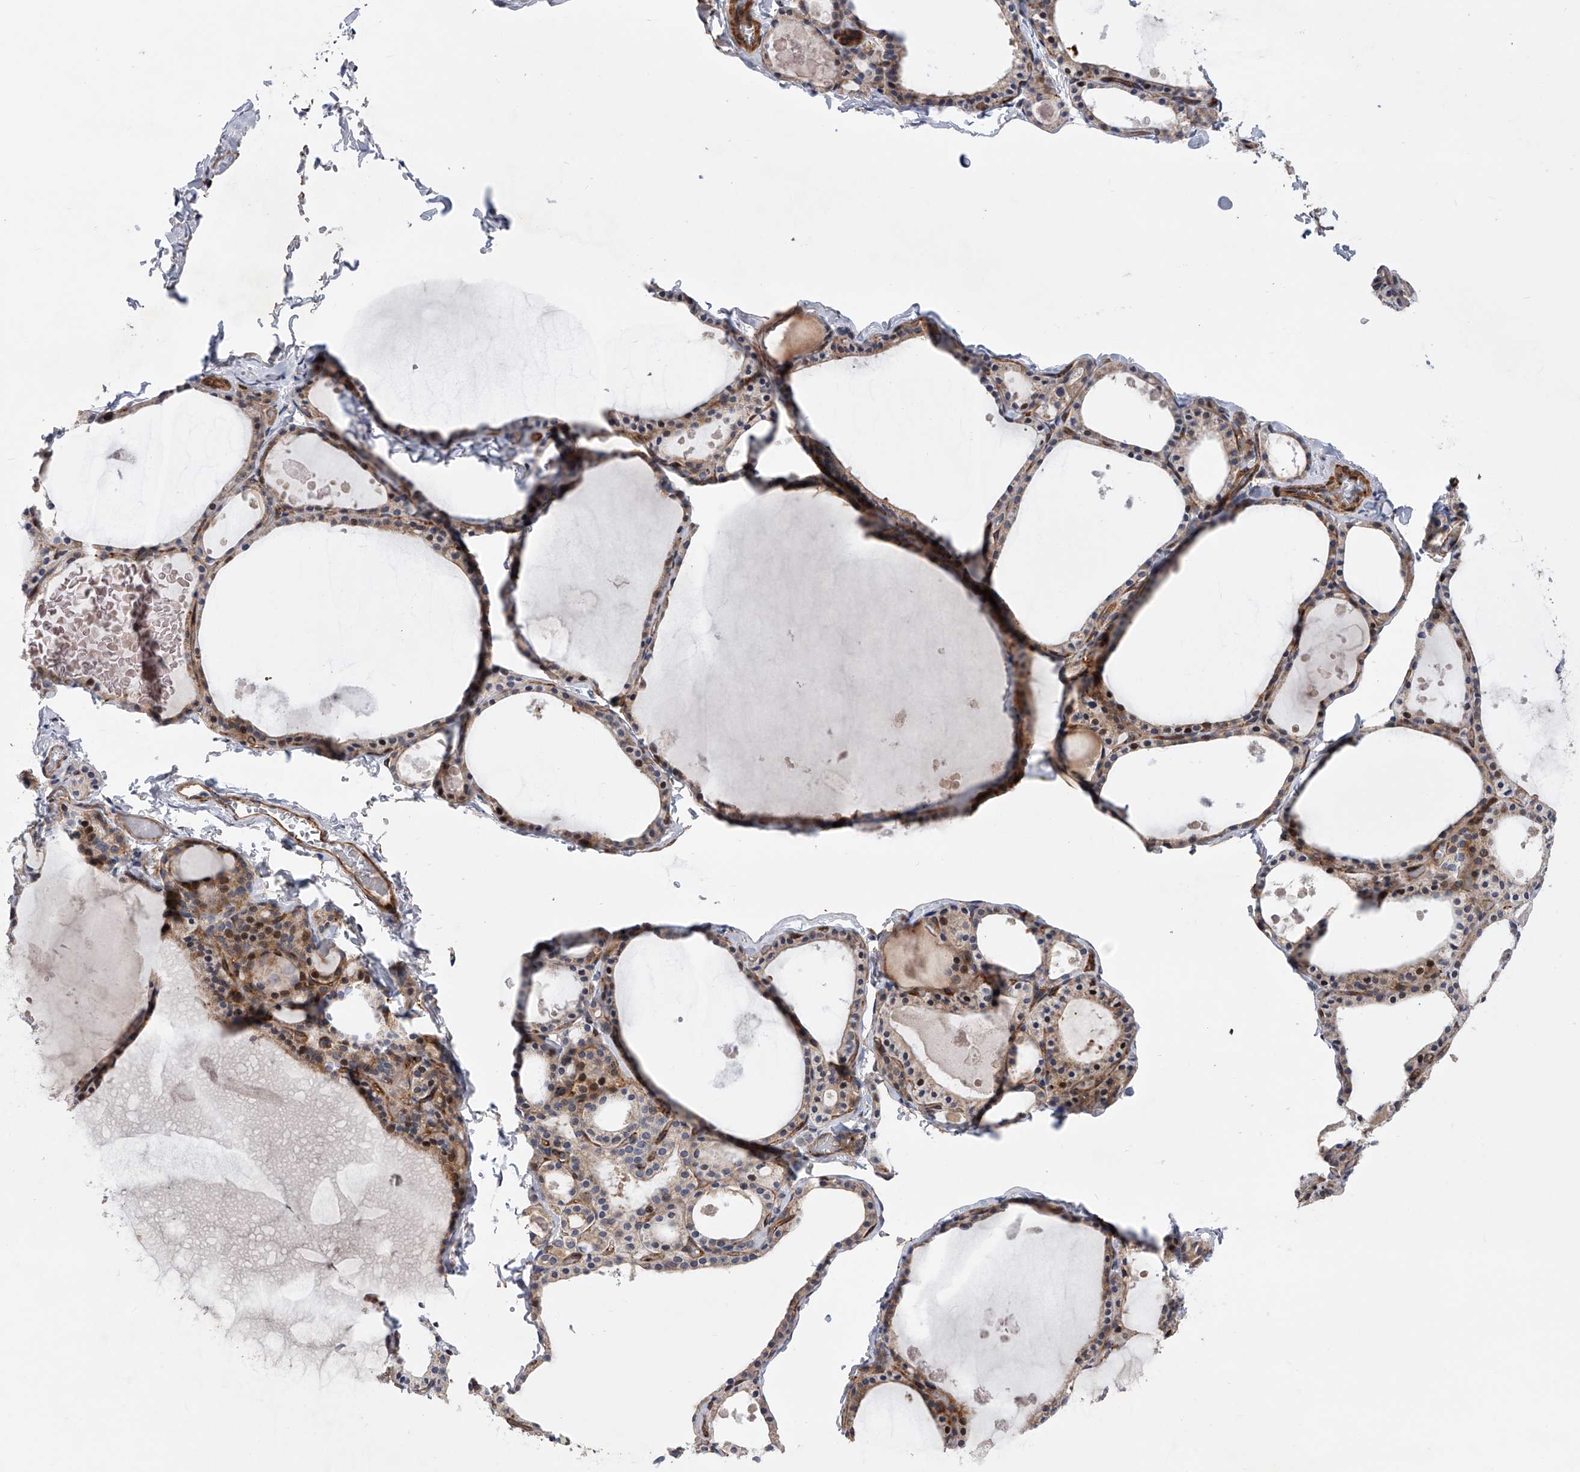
{"staining": {"intensity": "moderate", "quantity": ">75%", "location": "cytoplasmic/membranous"}, "tissue": "thyroid gland", "cell_type": "Glandular cells", "image_type": "normal", "snomed": [{"axis": "morphology", "description": "Normal tissue, NOS"}, {"axis": "topography", "description": "Thyroid gland"}], "caption": "DAB (3,3'-diaminobenzidine) immunohistochemical staining of unremarkable human thyroid gland exhibits moderate cytoplasmic/membranous protein positivity in approximately >75% of glandular cells. (Brightfield microscopy of DAB IHC at high magnification).", "gene": "PDSS2", "patient": {"sex": "male", "age": 56}}